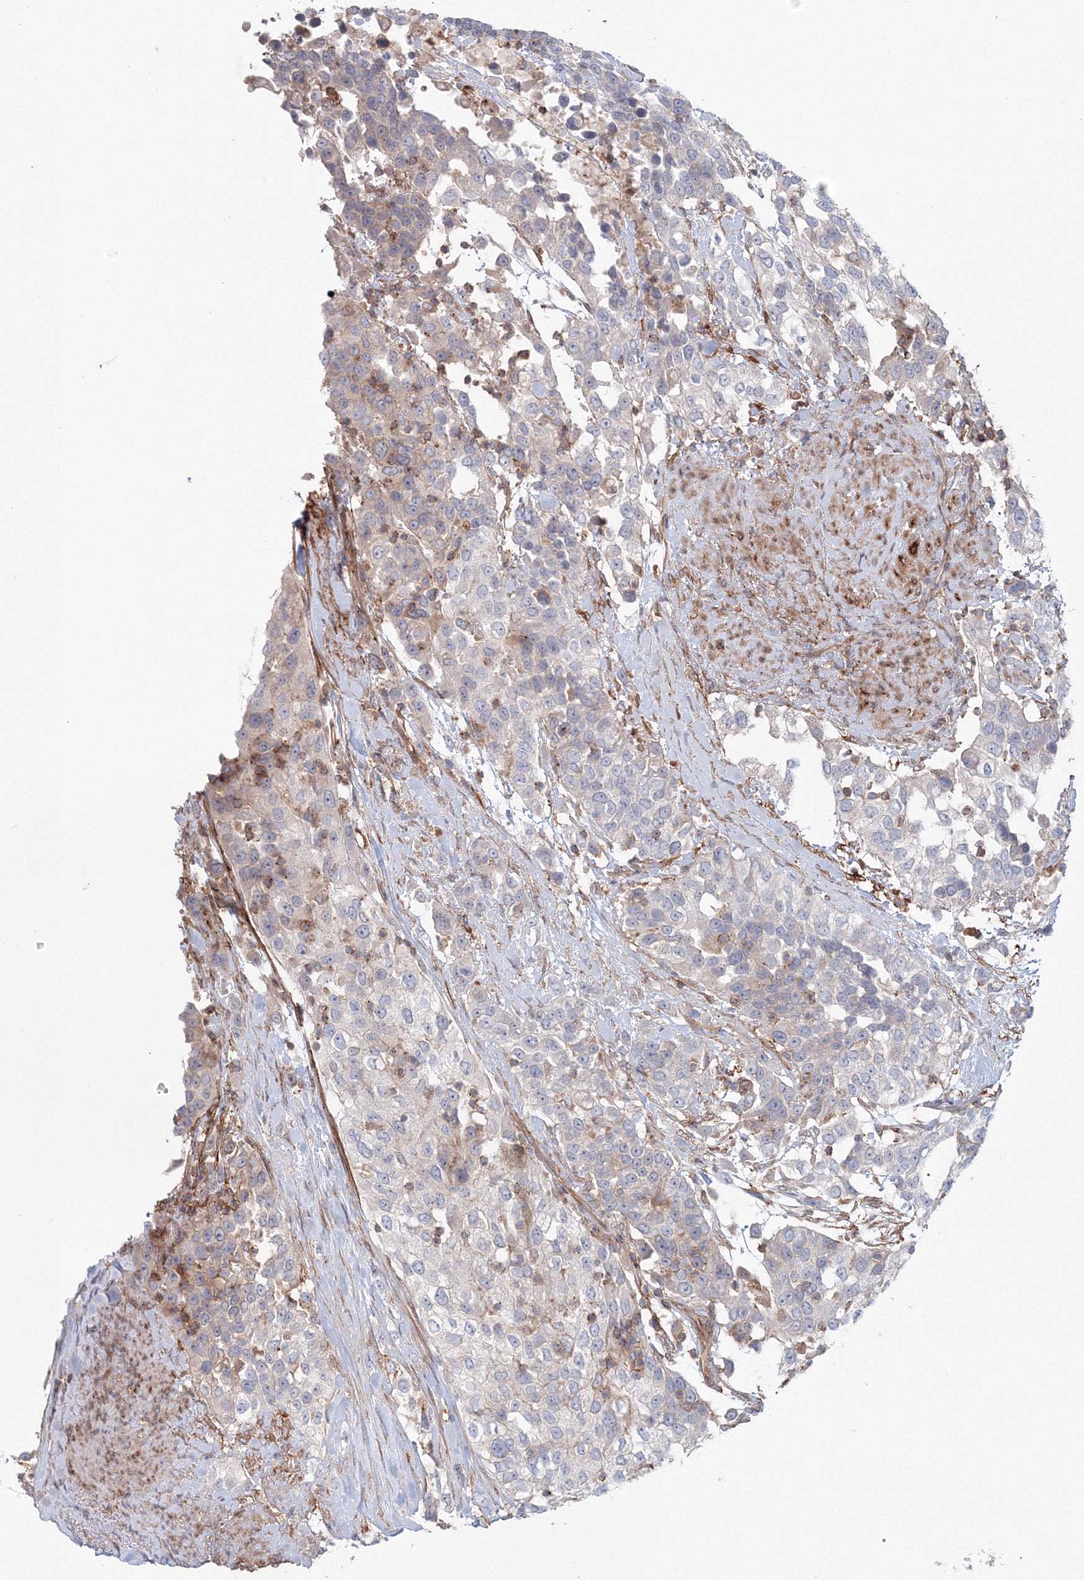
{"staining": {"intensity": "negative", "quantity": "none", "location": "none"}, "tissue": "urothelial cancer", "cell_type": "Tumor cells", "image_type": "cancer", "snomed": [{"axis": "morphology", "description": "Urothelial carcinoma, High grade"}, {"axis": "topography", "description": "Urinary bladder"}], "caption": "Immunohistochemistry image of neoplastic tissue: human high-grade urothelial carcinoma stained with DAB shows no significant protein staining in tumor cells.", "gene": "SH3PXD2A", "patient": {"sex": "female", "age": 80}}